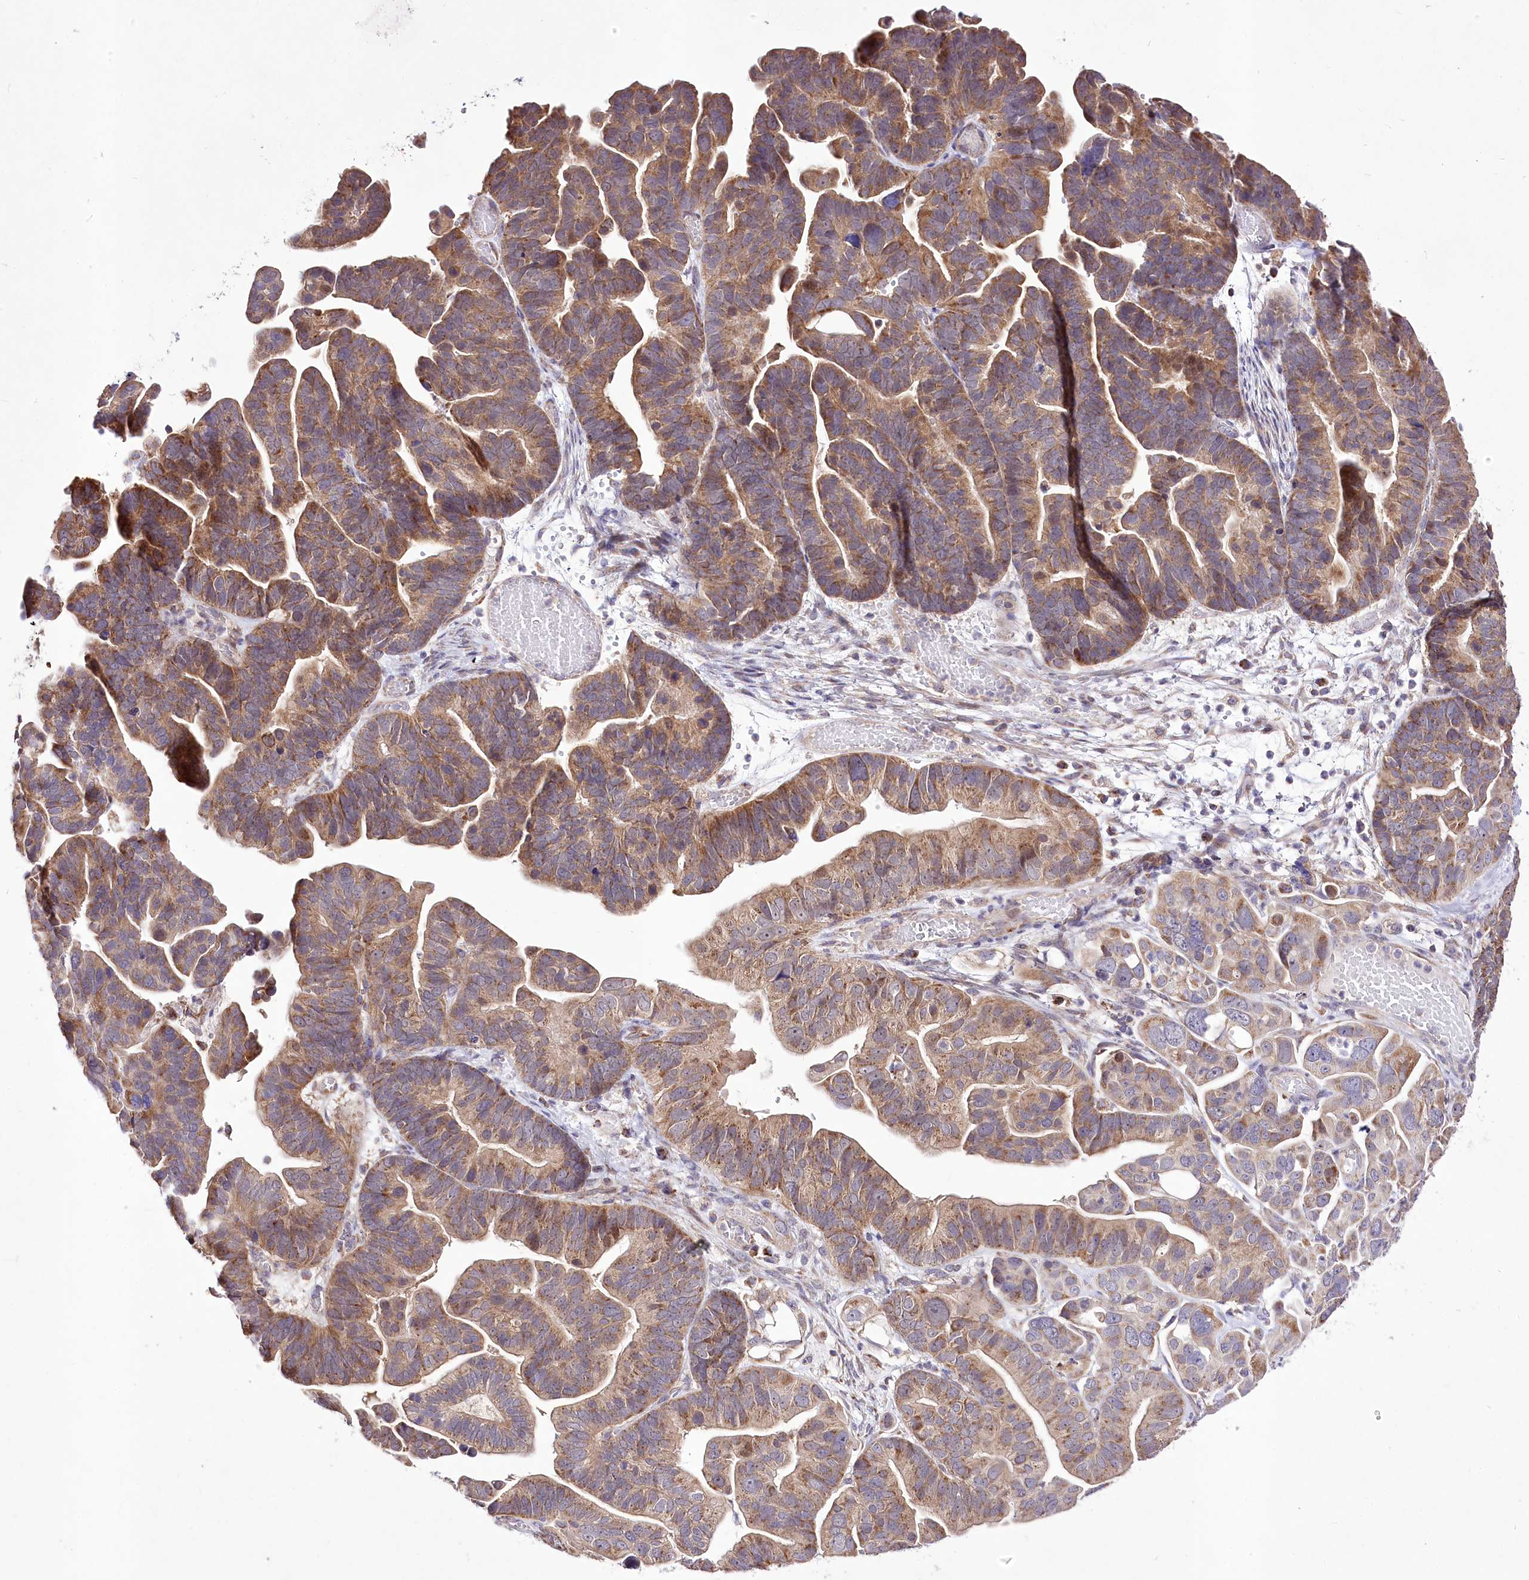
{"staining": {"intensity": "moderate", "quantity": ">75%", "location": "cytoplasmic/membranous"}, "tissue": "ovarian cancer", "cell_type": "Tumor cells", "image_type": "cancer", "snomed": [{"axis": "morphology", "description": "Cystadenocarcinoma, serous, NOS"}, {"axis": "topography", "description": "Ovary"}], "caption": "Ovarian cancer was stained to show a protein in brown. There is medium levels of moderate cytoplasmic/membranous positivity in about >75% of tumor cells.", "gene": "ATE1", "patient": {"sex": "female", "age": 56}}